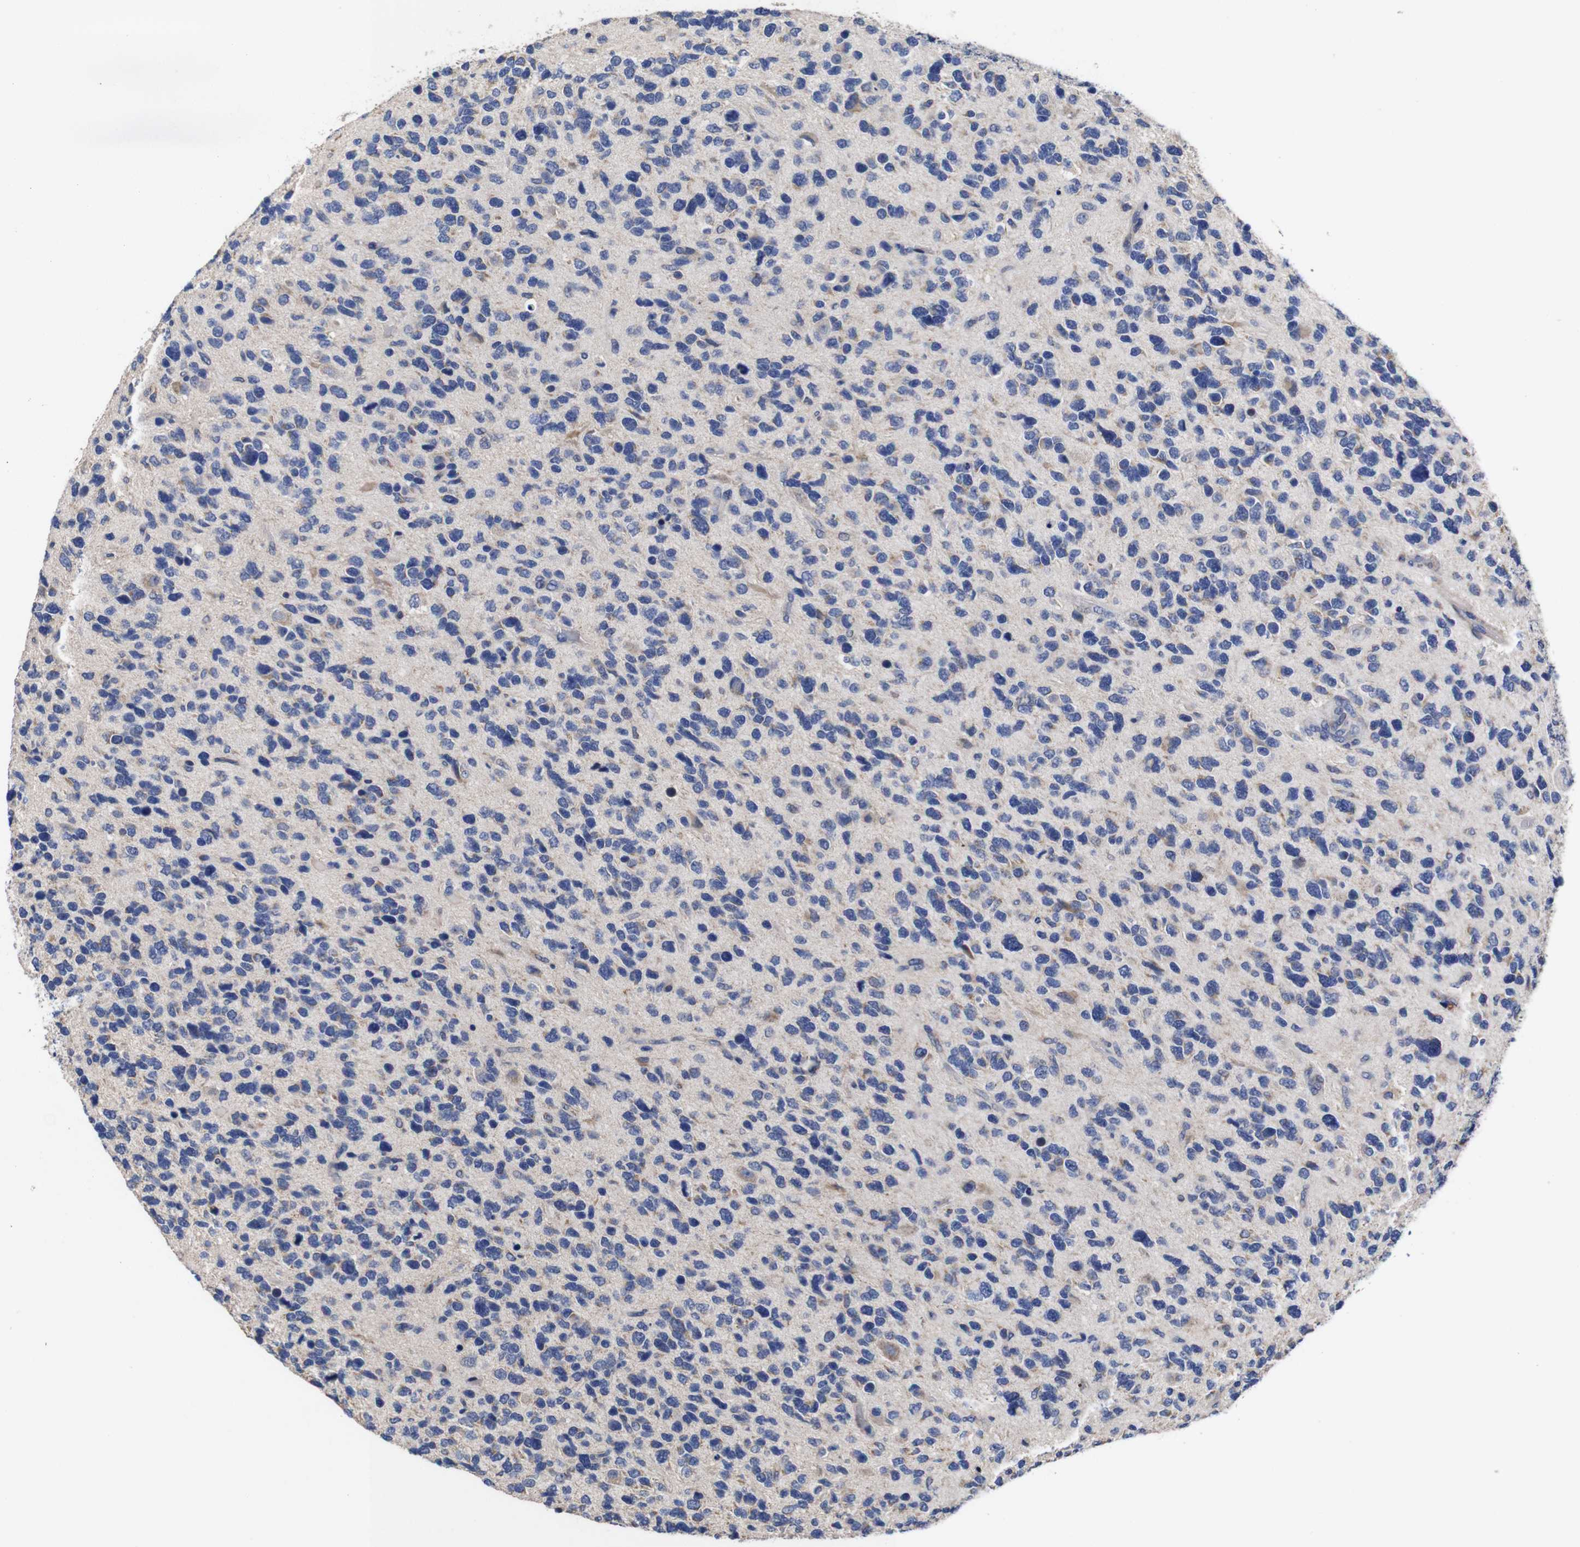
{"staining": {"intensity": "negative", "quantity": "none", "location": "none"}, "tissue": "glioma", "cell_type": "Tumor cells", "image_type": "cancer", "snomed": [{"axis": "morphology", "description": "Glioma, malignant, High grade"}, {"axis": "topography", "description": "Brain"}], "caption": "An immunohistochemistry micrograph of malignant high-grade glioma is shown. There is no staining in tumor cells of malignant high-grade glioma.", "gene": "OPN3", "patient": {"sex": "female", "age": 58}}